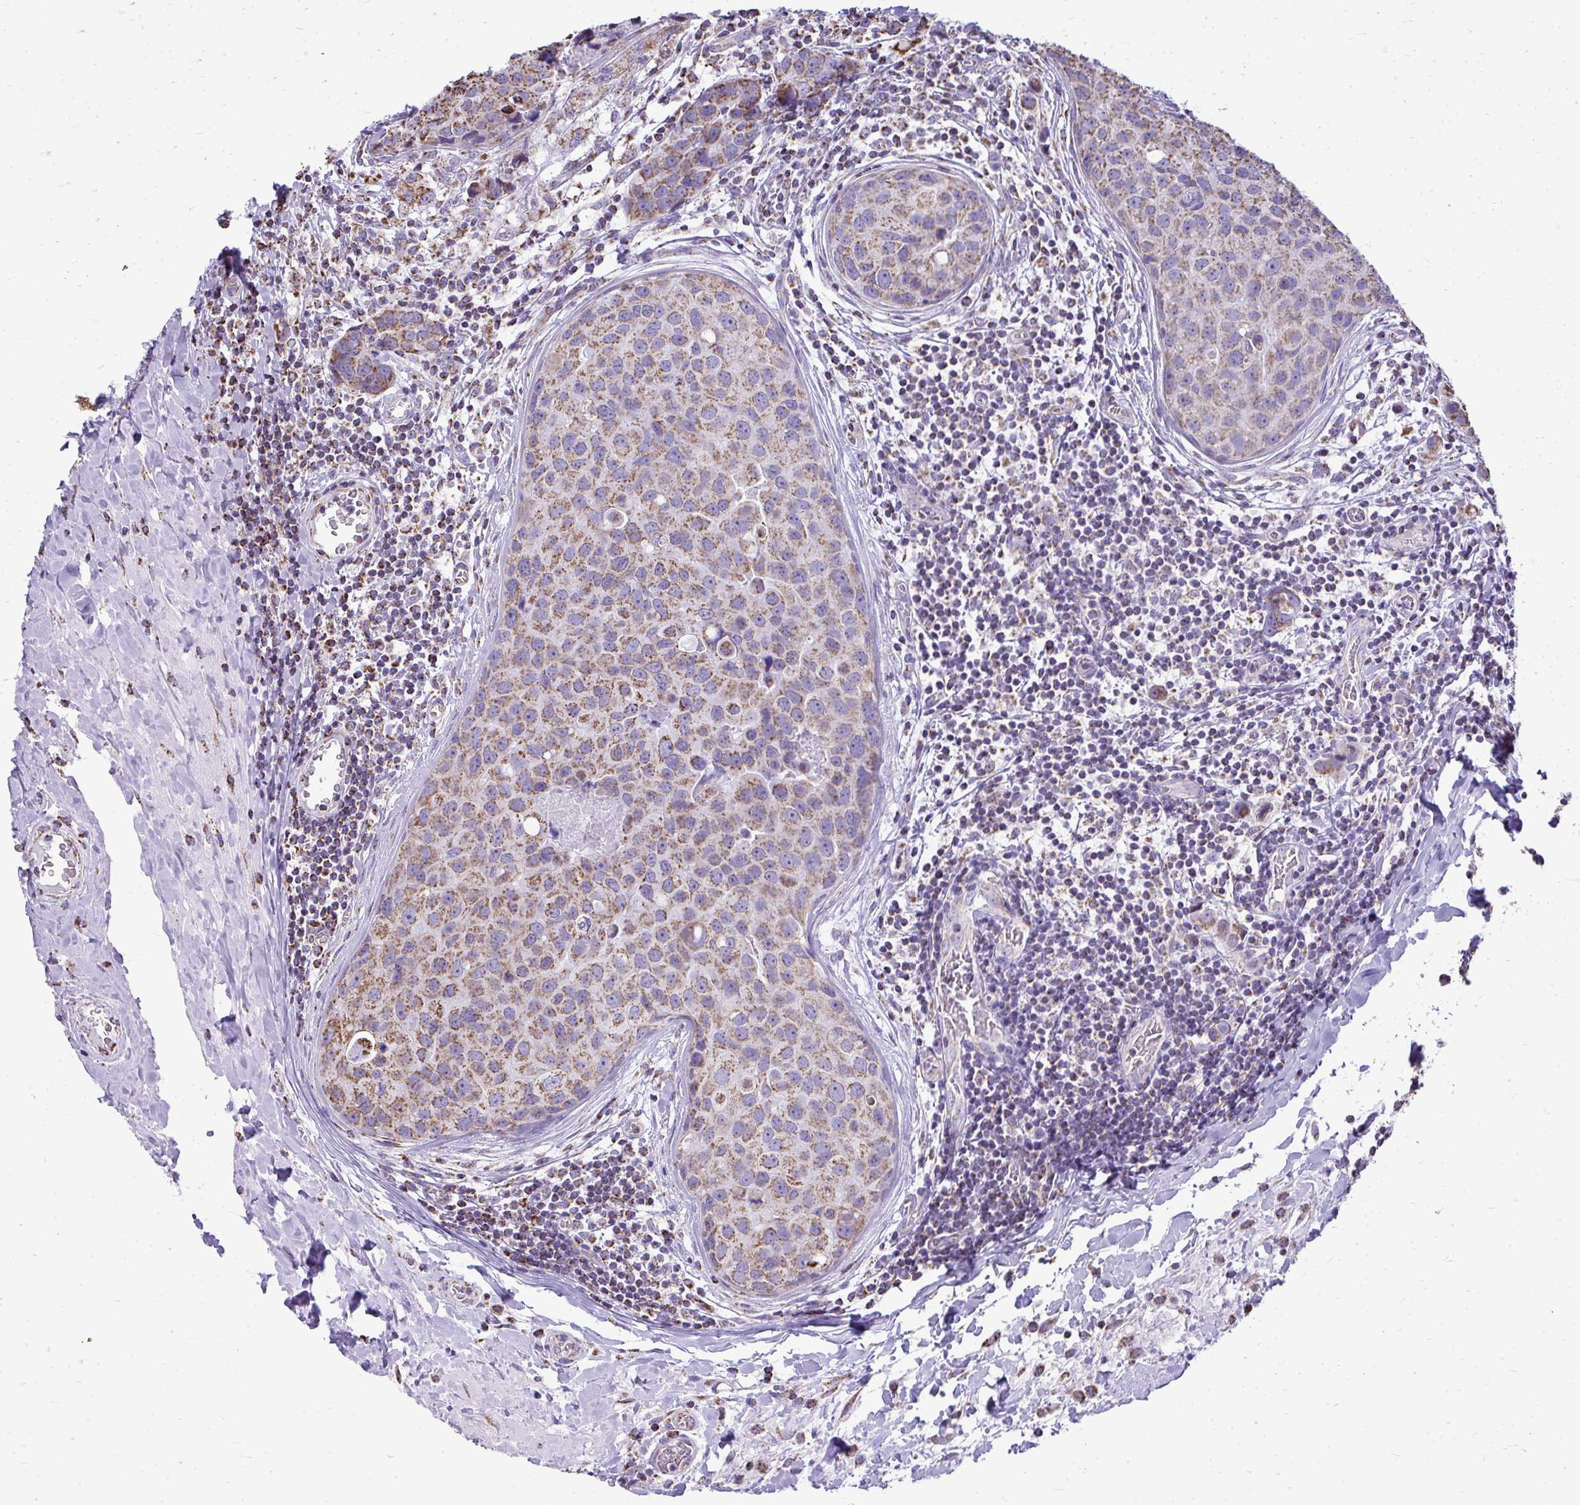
{"staining": {"intensity": "moderate", "quantity": ">75%", "location": "cytoplasmic/membranous"}, "tissue": "breast cancer", "cell_type": "Tumor cells", "image_type": "cancer", "snomed": [{"axis": "morphology", "description": "Duct carcinoma"}, {"axis": "topography", "description": "Breast"}], "caption": "Immunohistochemistry (DAB) staining of human breast cancer exhibits moderate cytoplasmic/membranous protein expression in approximately >75% of tumor cells. Using DAB (3,3'-diaminobenzidine) (brown) and hematoxylin (blue) stains, captured at high magnification using brightfield microscopy.", "gene": "MPZL2", "patient": {"sex": "female", "age": 24}}